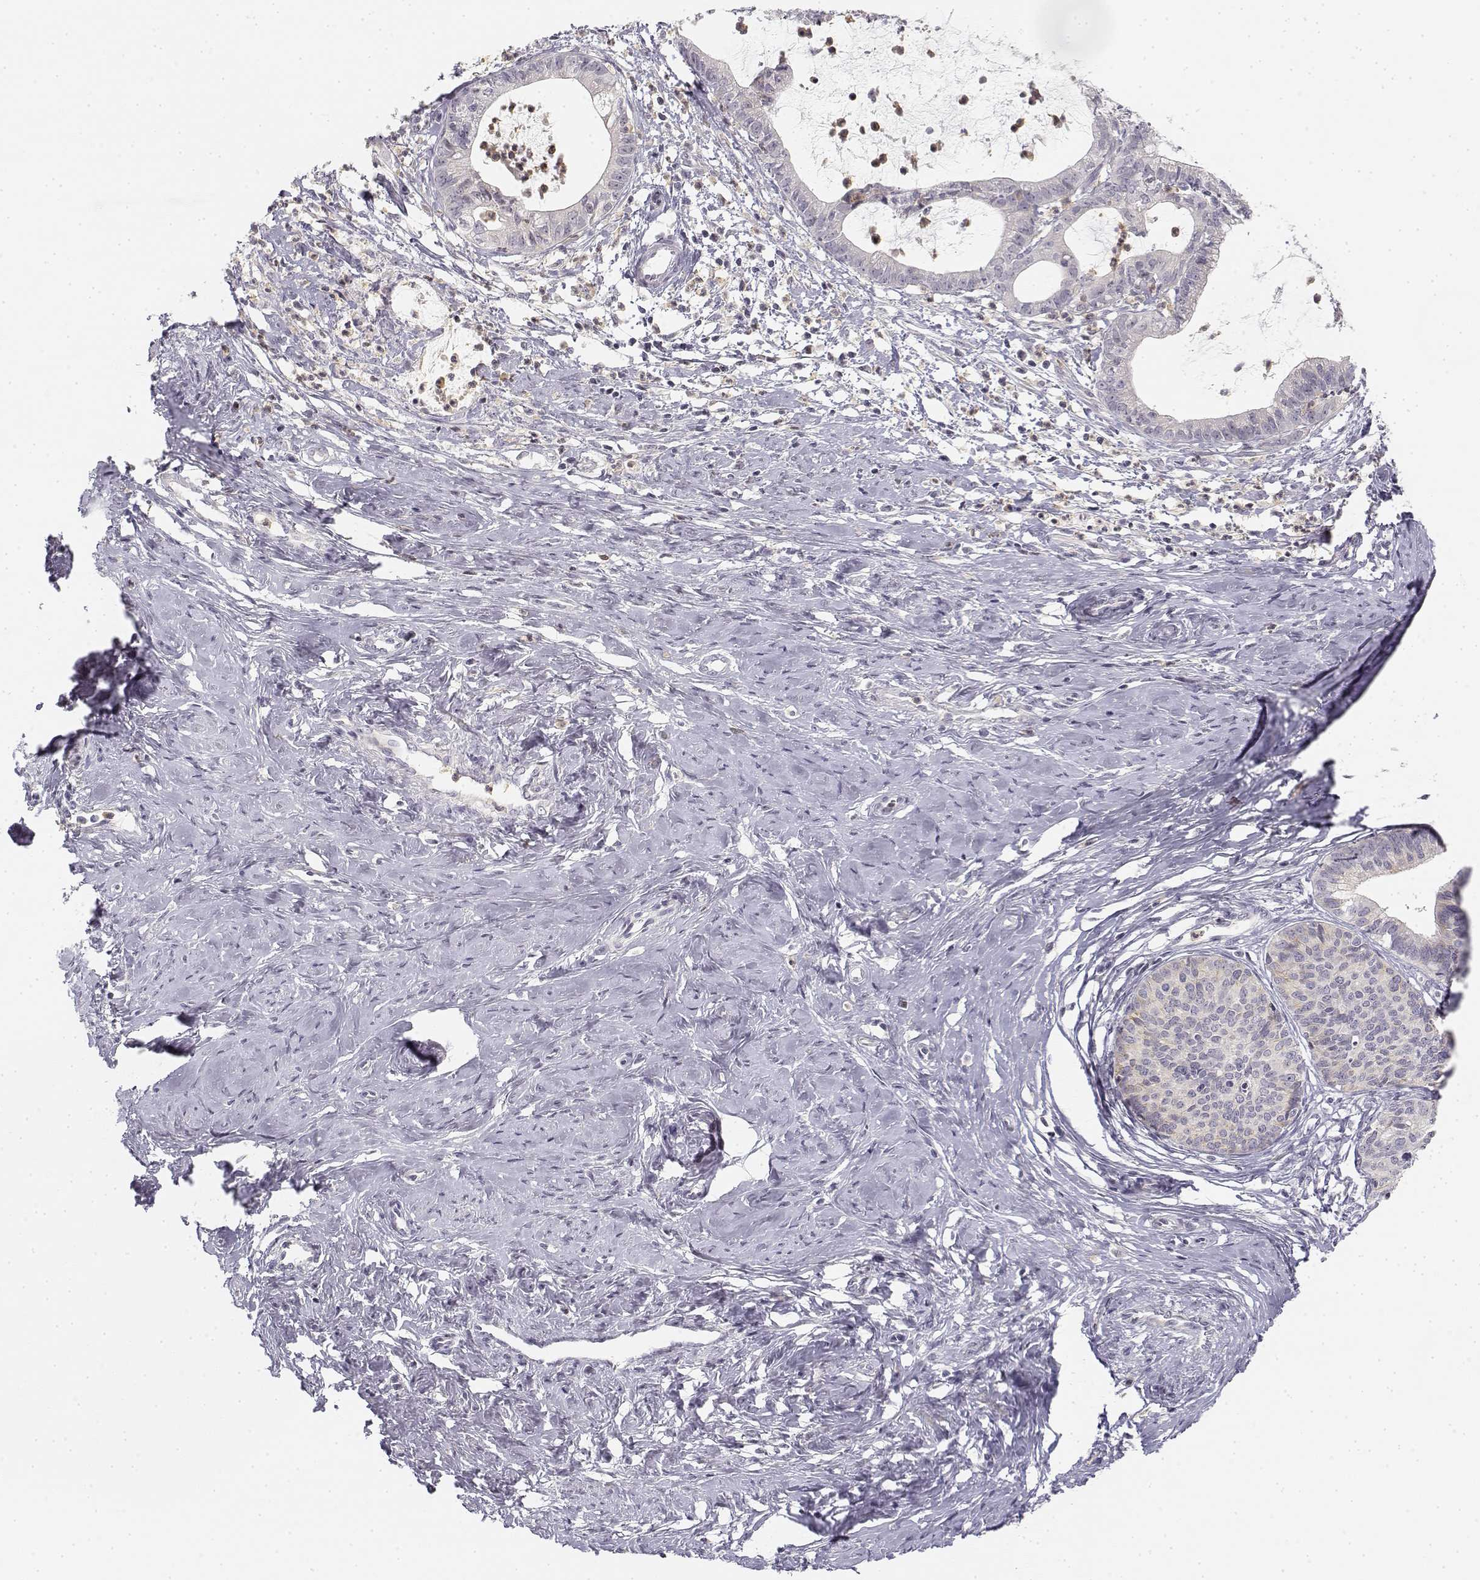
{"staining": {"intensity": "negative", "quantity": "none", "location": "none"}, "tissue": "cervical cancer", "cell_type": "Tumor cells", "image_type": "cancer", "snomed": [{"axis": "morphology", "description": "Normal tissue, NOS"}, {"axis": "morphology", "description": "Adenocarcinoma, NOS"}, {"axis": "topography", "description": "Cervix"}], "caption": "Immunohistochemistry image of human cervical cancer (adenocarcinoma) stained for a protein (brown), which shows no positivity in tumor cells.", "gene": "GLIPR1L2", "patient": {"sex": "female", "age": 38}}